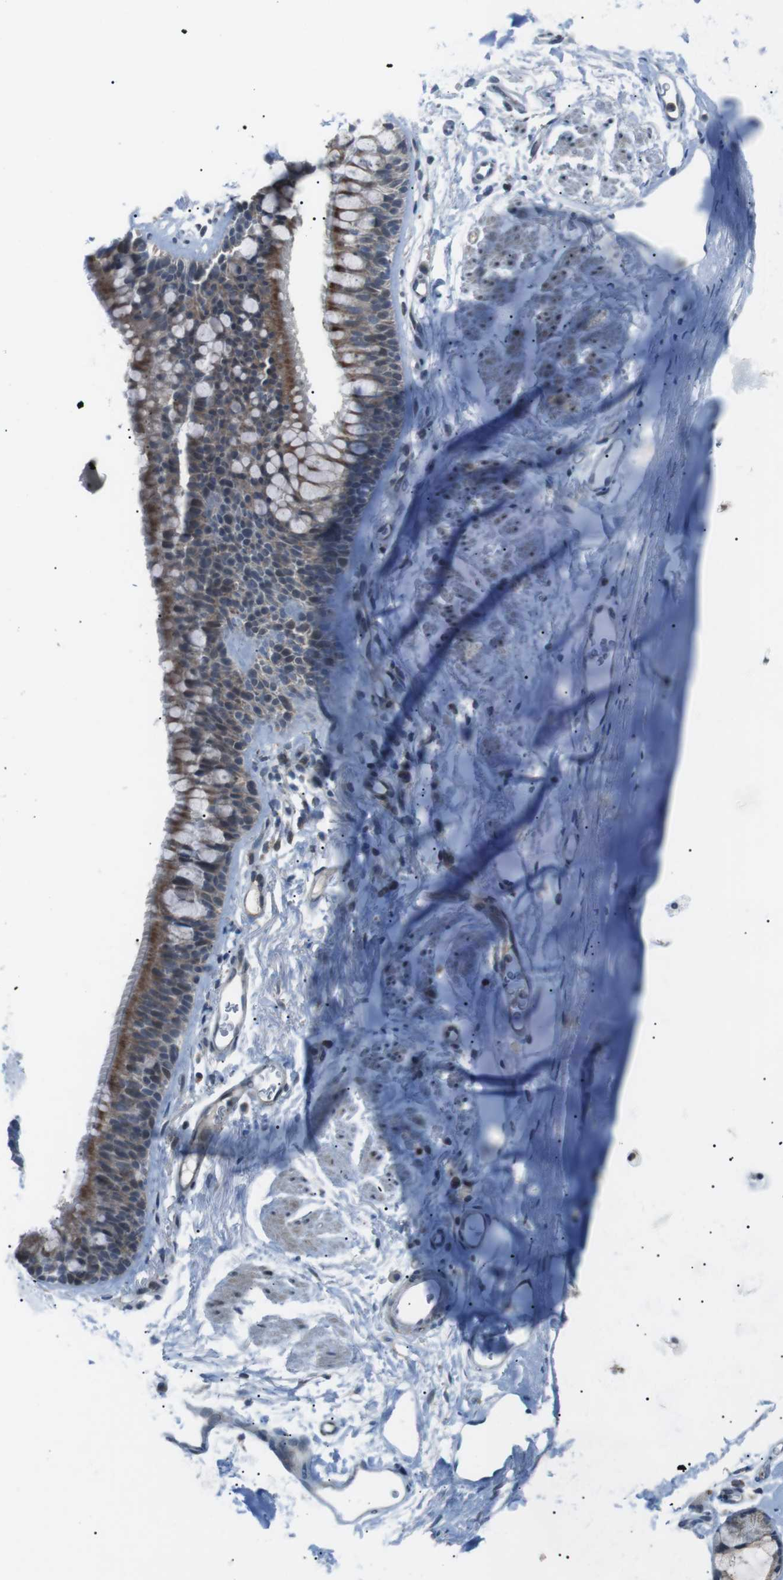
{"staining": {"intensity": "negative", "quantity": "none", "location": "none"}, "tissue": "adipose tissue", "cell_type": "Adipocytes", "image_type": "normal", "snomed": [{"axis": "morphology", "description": "Normal tissue, NOS"}, {"axis": "topography", "description": "Cartilage tissue"}, {"axis": "topography", "description": "Bronchus"}], "caption": "Benign adipose tissue was stained to show a protein in brown. There is no significant staining in adipocytes. (DAB (3,3'-diaminobenzidine) immunohistochemistry visualized using brightfield microscopy, high magnification).", "gene": "ARID5B", "patient": {"sex": "female", "age": 53}}